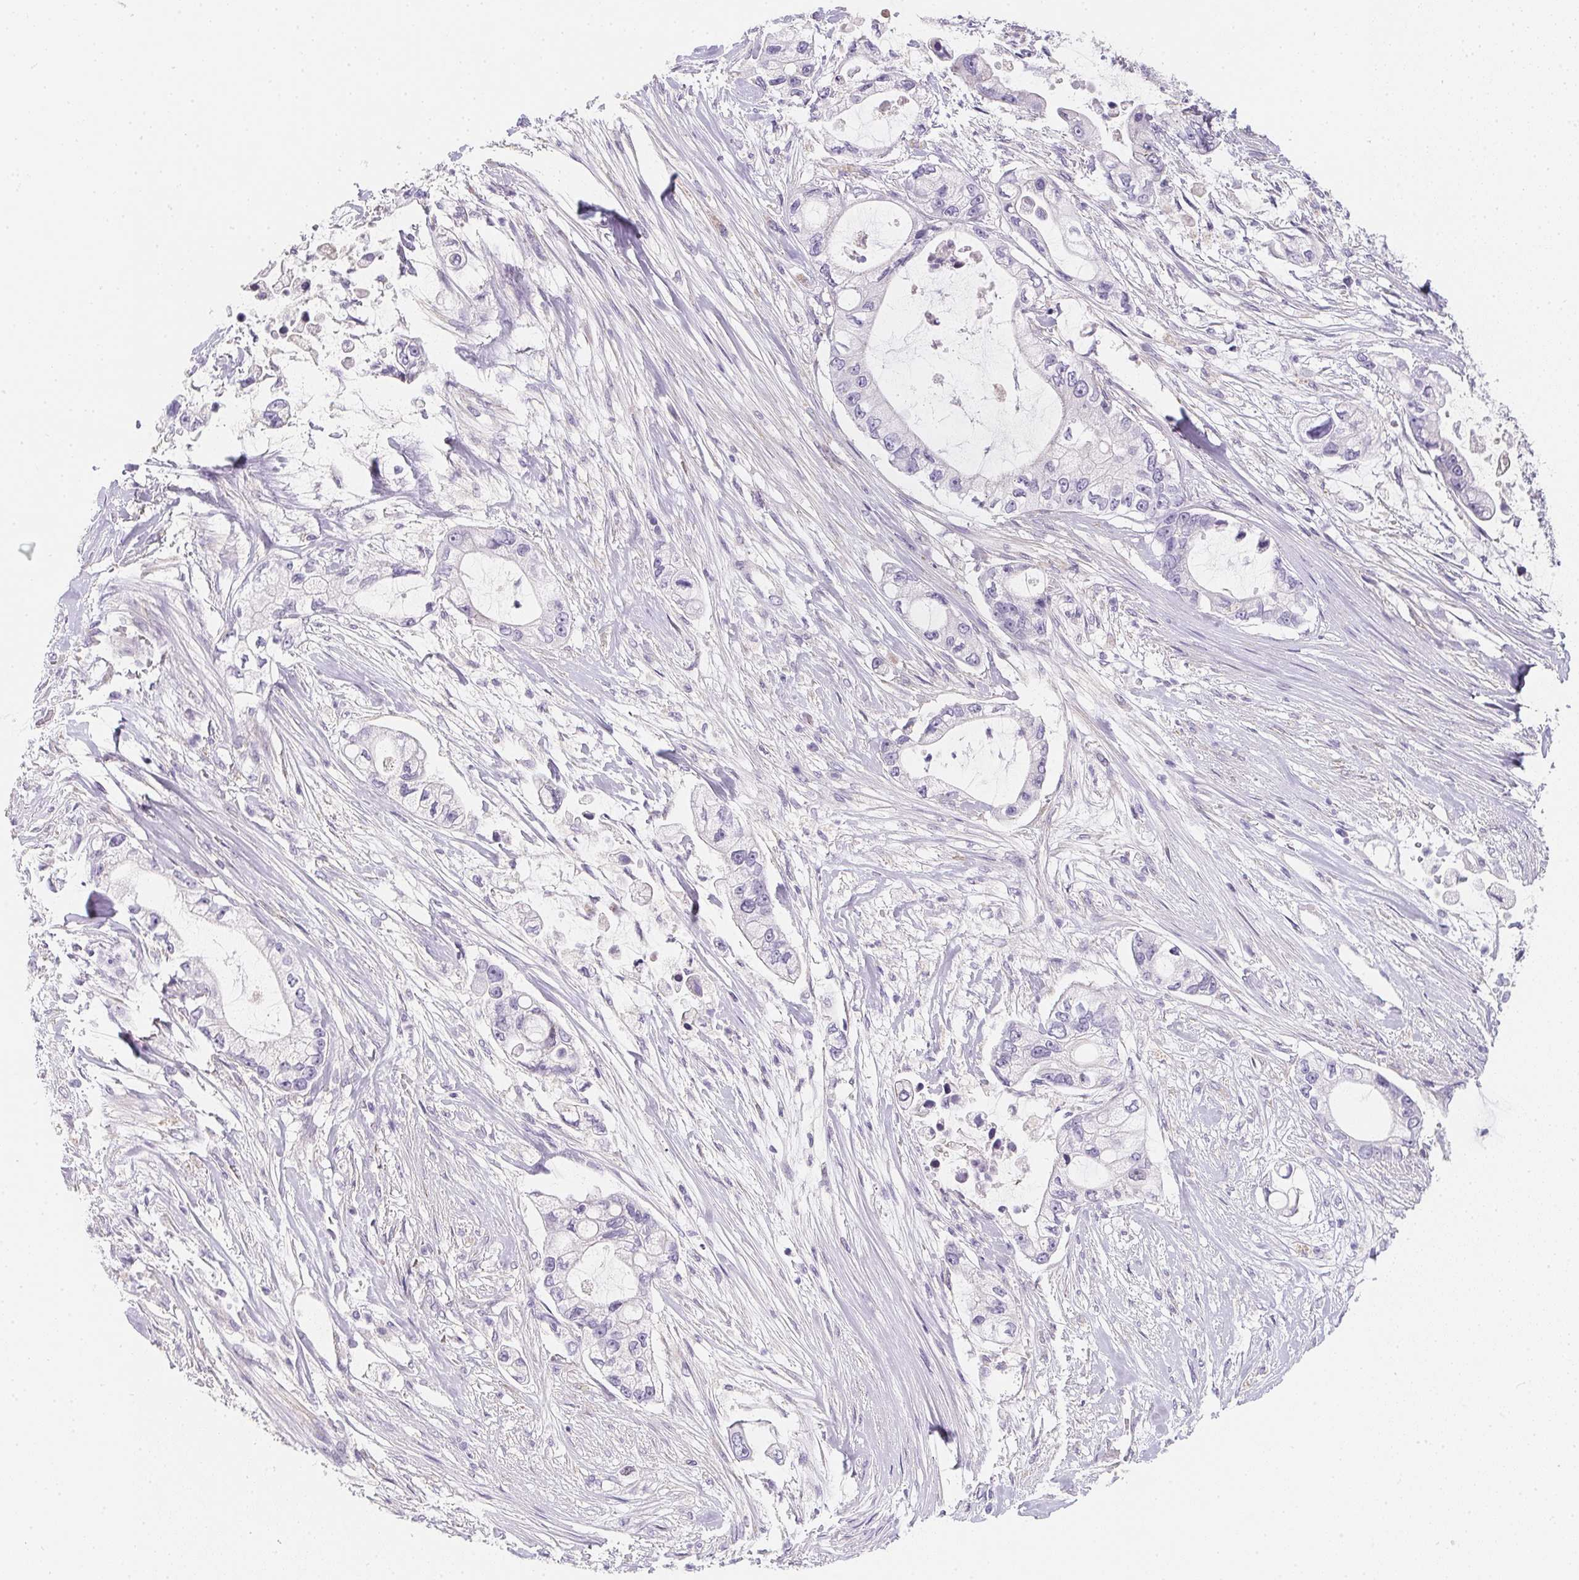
{"staining": {"intensity": "negative", "quantity": "none", "location": "none"}, "tissue": "pancreatic cancer", "cell_type": "Tumor cells", "image_type": "cancer", "snomed": [{"axis": "morphology", "description": "Adenocarcinoma, NOS"}, {"axis": "topography", "description": "Pancreas"}], "caption": "Immunohistochemical staining of pancreatic cancer displays no significant positivity in tumor cells.", "gene": "MAP1A", "patient": {"sex": "female", "age": 69}}